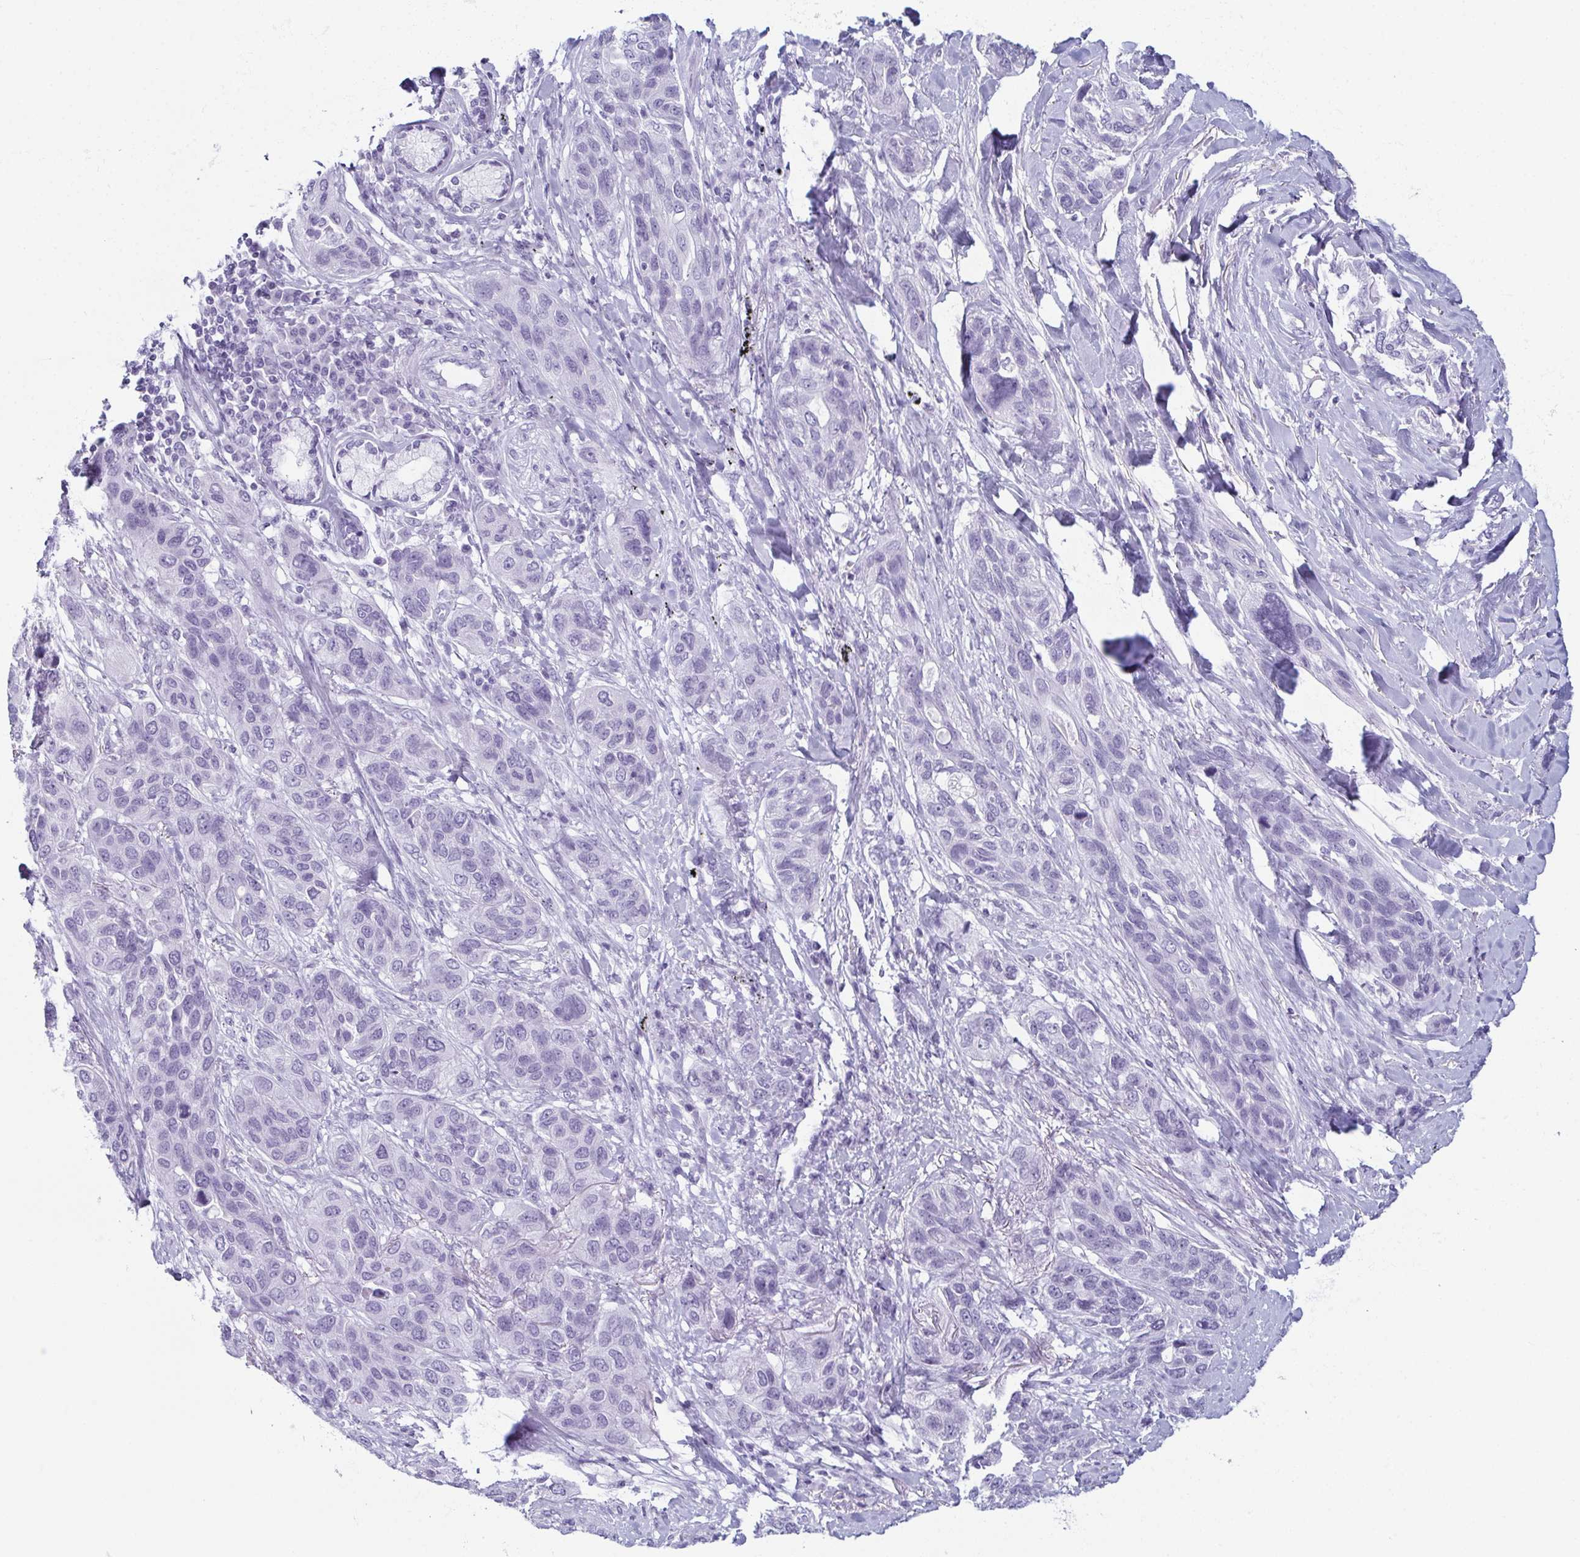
{"staining": {"intensity": "negative", "quantity": "none", "location": "none"}, "tissue": "lung cancer", "cell_type": "Tumor cells", "image_type": "cancer", "snomed": [{"axis": "morphology", "description": "Squamous cell carcinoma, NOS"}, {"axis": "topography", "description": "Lung"}], "caption": "Immunohistochemistry of human lung squamous cell carcinoma reveals no staining in tumor cells.", "gene": "ENKUR", "patient": {"sex": "female", "age": 70}}